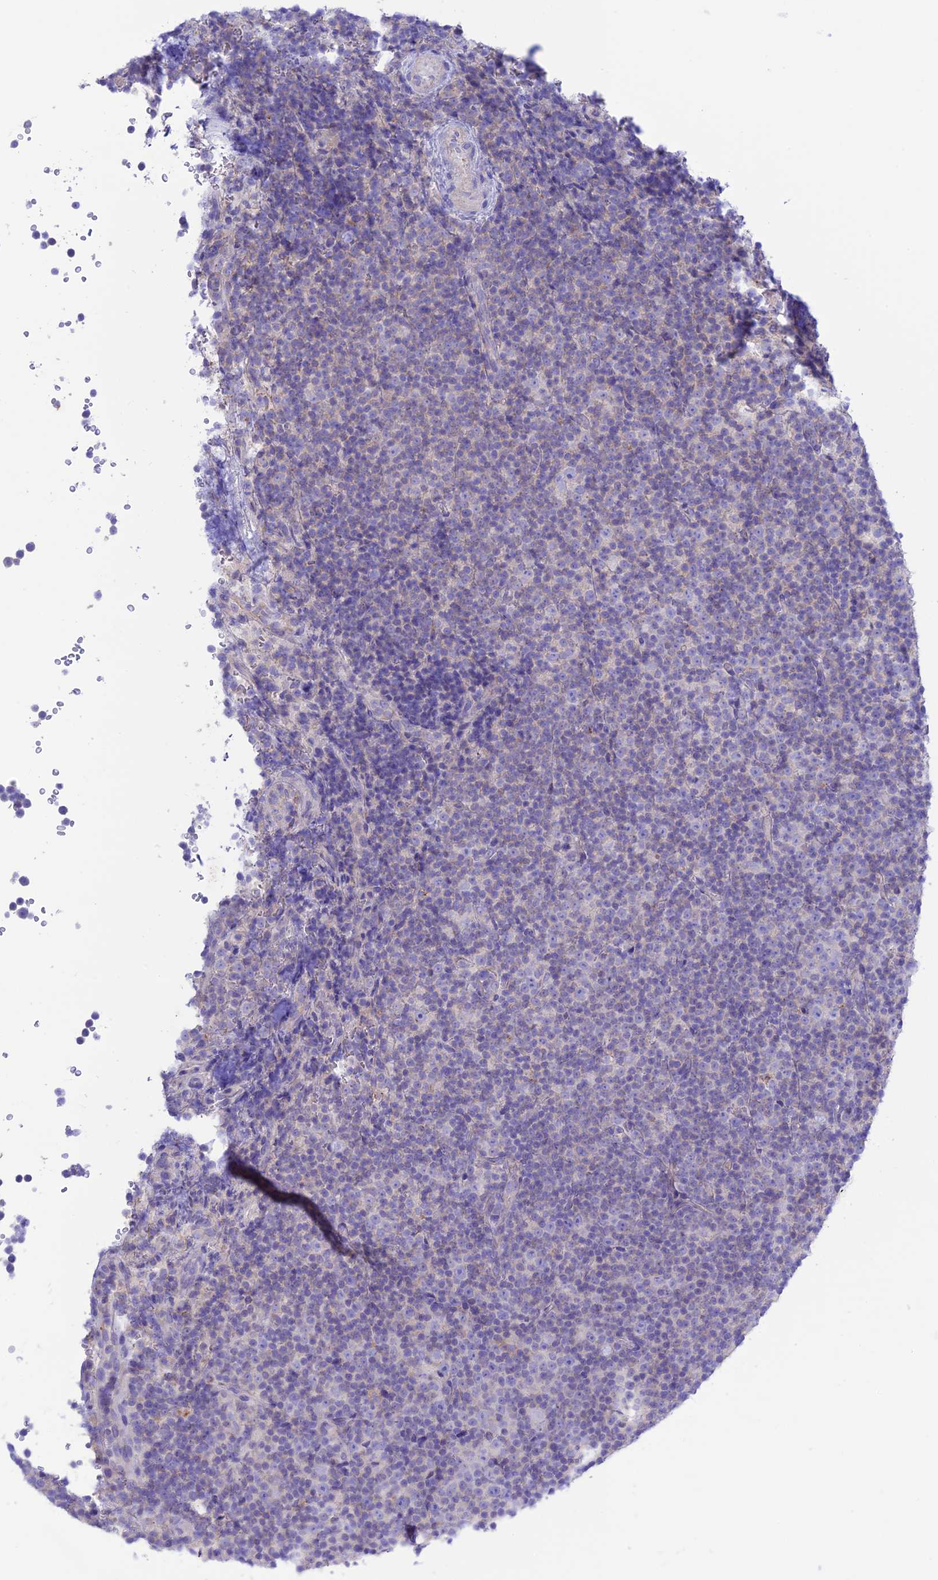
{"staining": {"intensity": "negative", "quantity": "none", "location": "none"}, "tissue": "lymphoma", "cell_type": "Tumor cells", "image_type": "cancer", "snomed": [{"axis": "morphology", "description": "Malignant lymphoma, non-Hodgkin's type, Low grade"}, {"axis": "topography", "description": "Lymph node"}], "caption": "This is an immunohistochemistry (IHC) micrograph of lymphoma. There is no expression in tumor cells.", "gene": "CHSY3", "patient": {"sex": "female", "age": 67}}